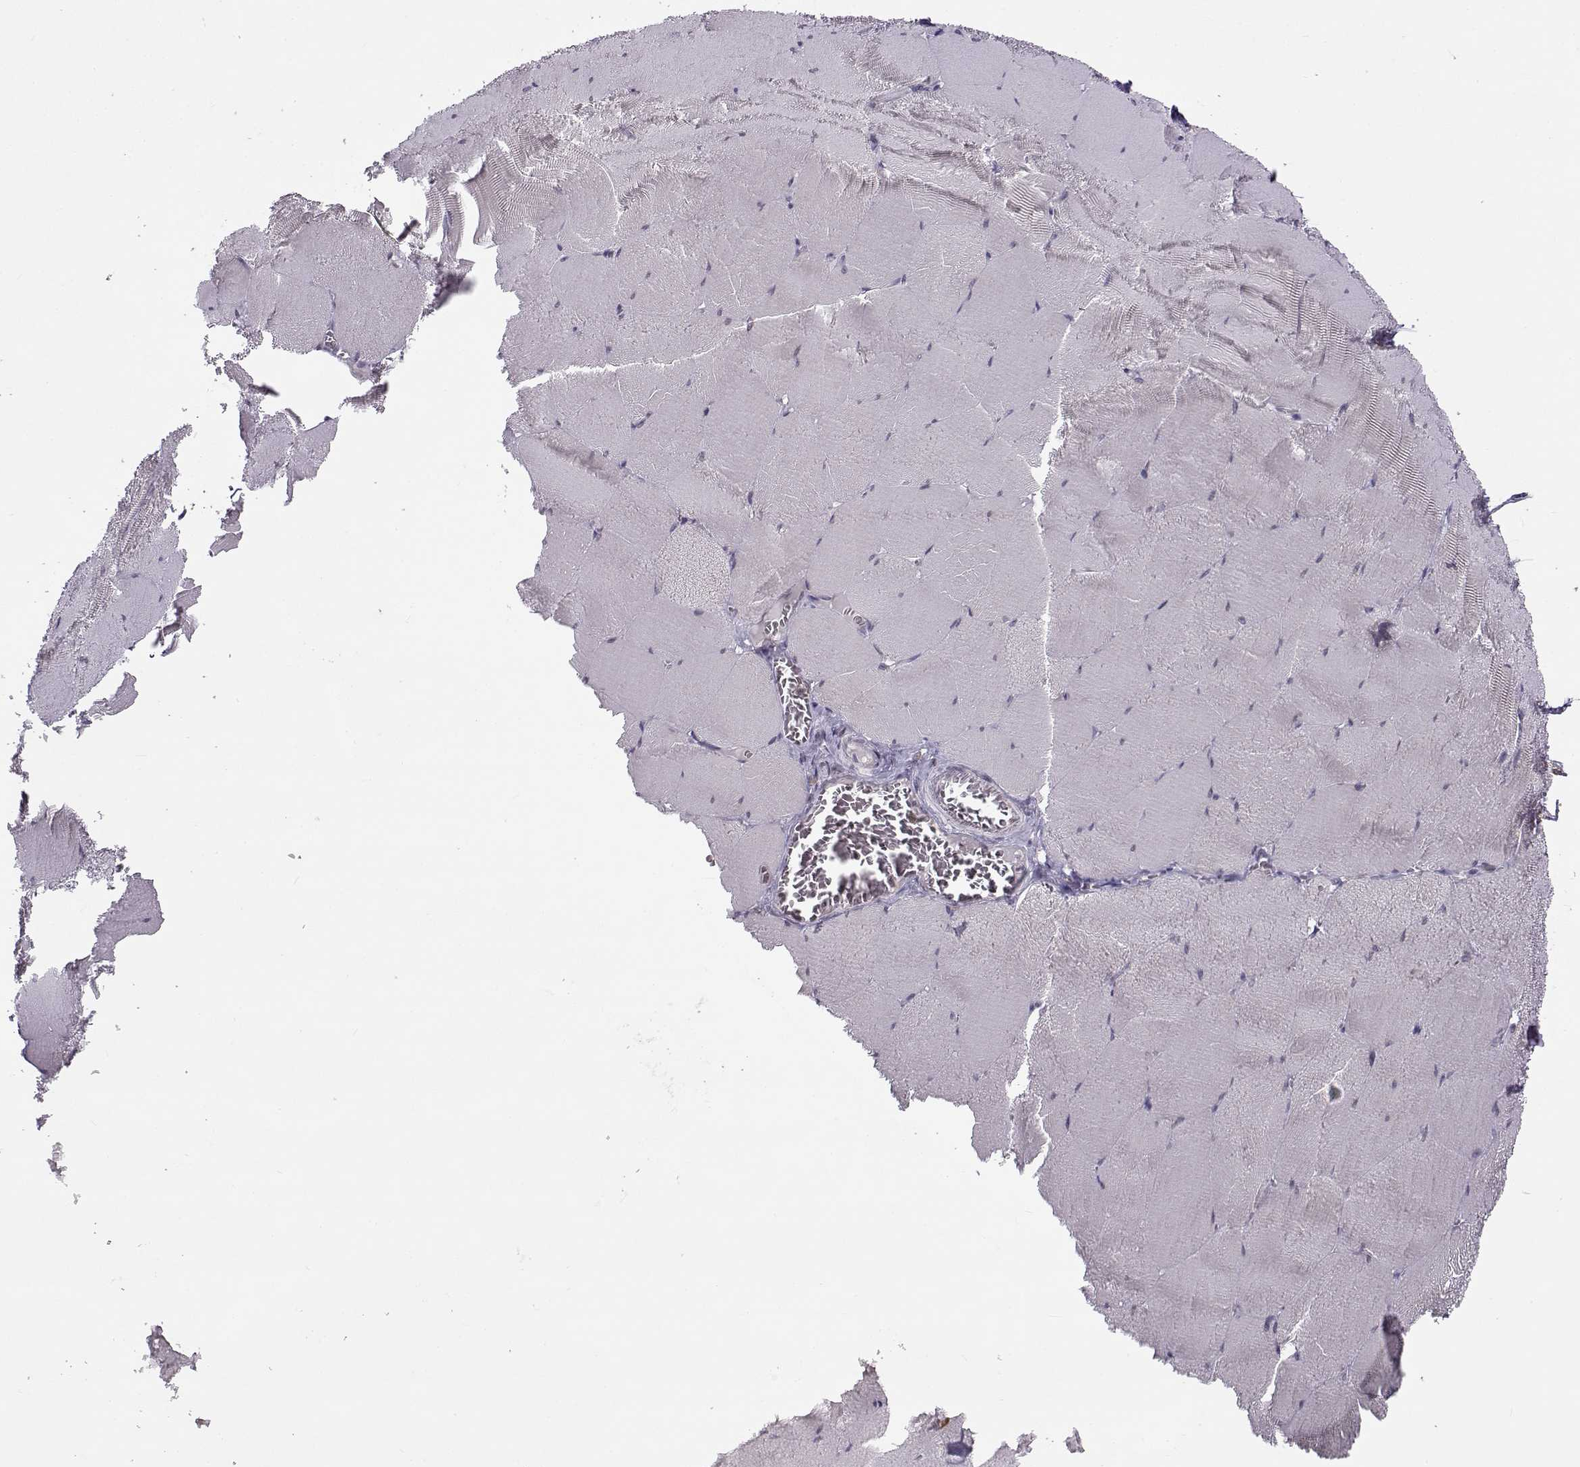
{"staining": {"intensity": "negative", "quantity": "none", "location": "none"}, "tissue": "skeletal muscle", "cell_type": "Myocytes", "image_type": "normal", "snomed": [{"axis": "morphology", "description": "Normal tissue, NOS"}, {"axis": "morphology", "description": "Malignant melanoma, Metastatic site"}, {"axis": "topography", "description": "Skeletal muscle"}], "caption": "Unremarkable skeletal muscle was stained to show a protein in brown. There is no significant expression in myocytes. (DAB IHC with hematoxylin counter stain).", "gene": "BACH1", "patient": {"sex": "male", "age": 50}}